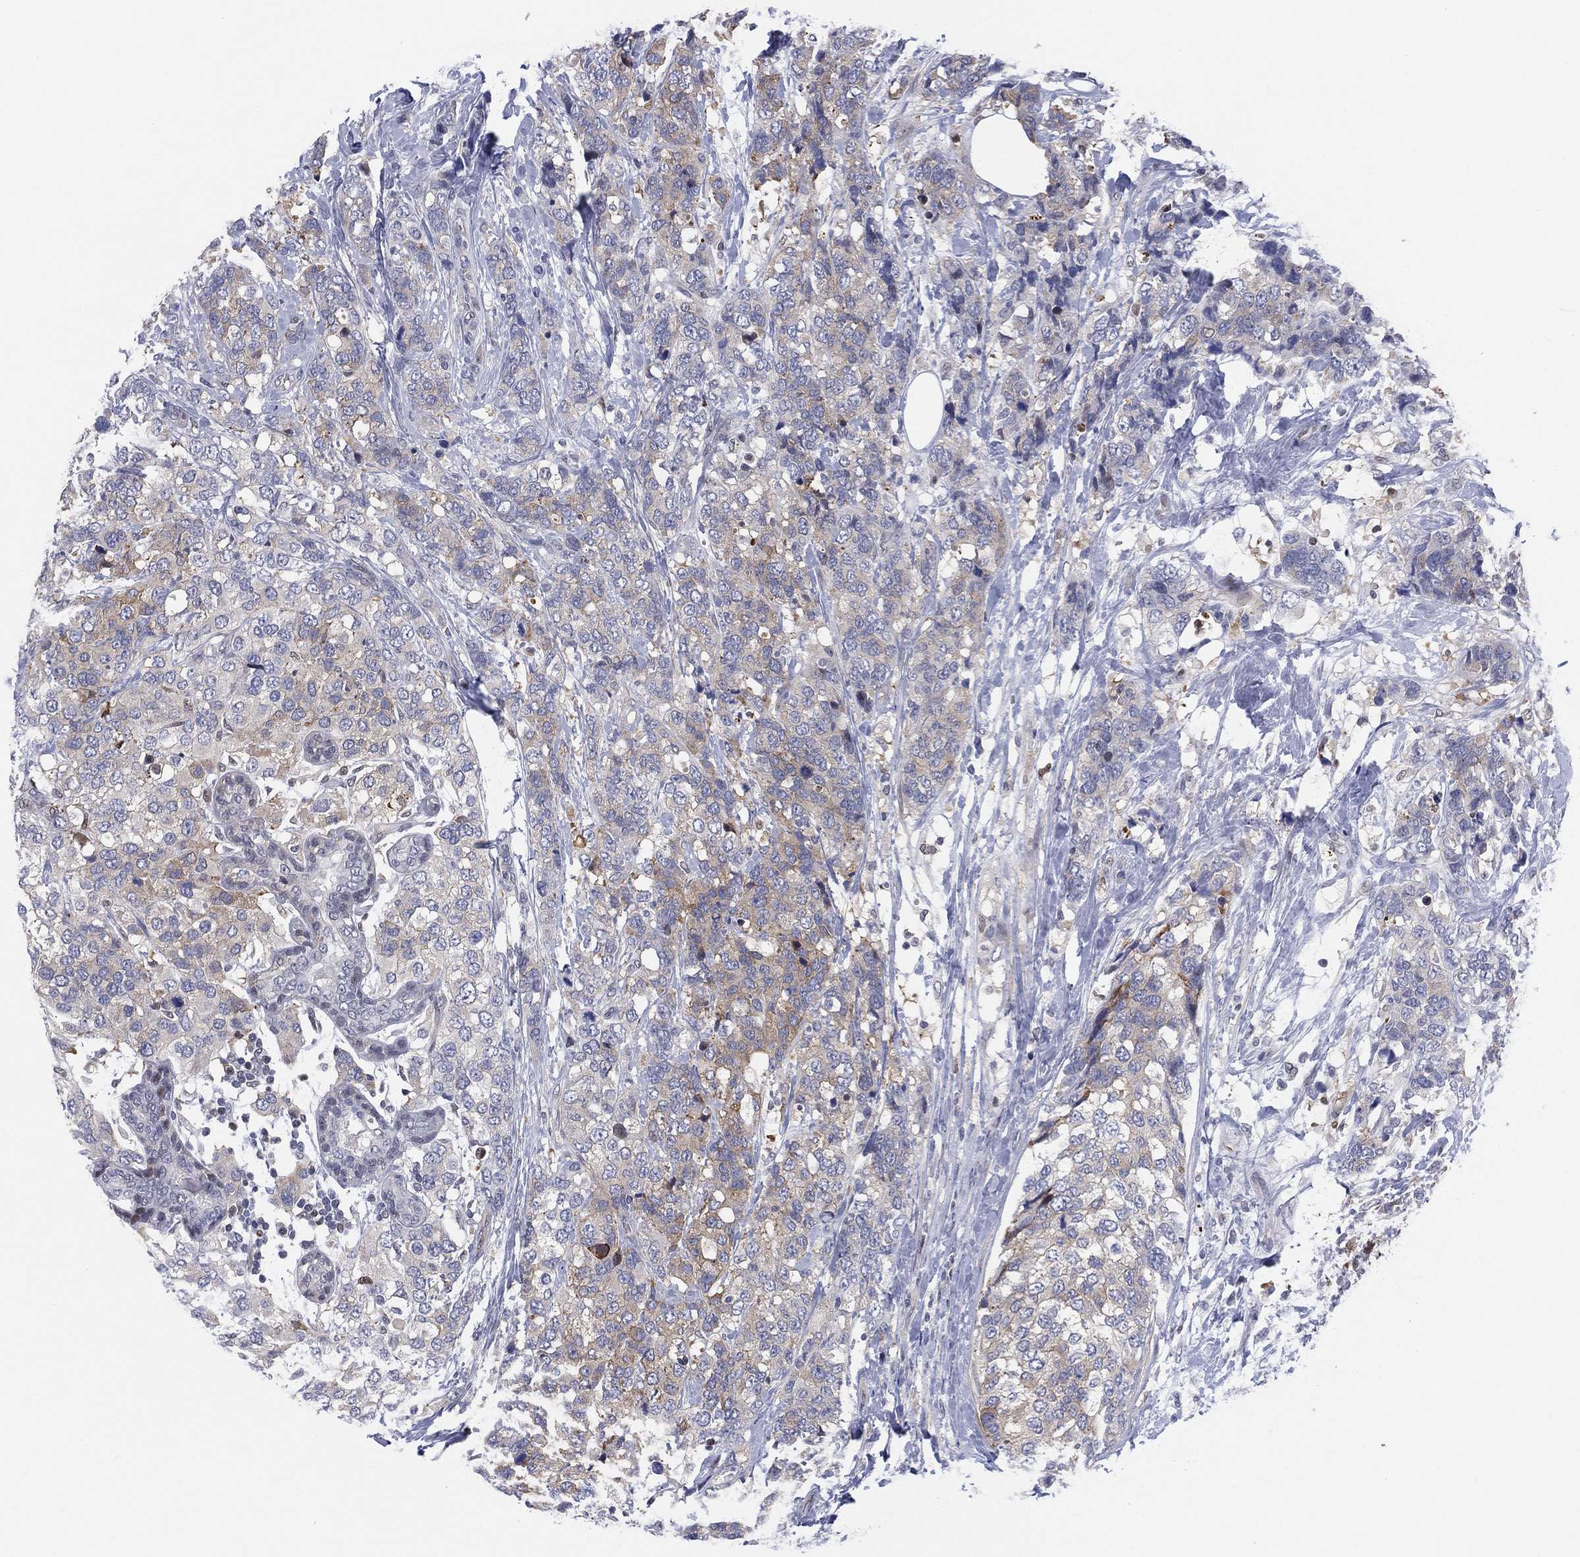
{"staining": {"intensity": "weak", "quantity": "<25%", "location": "cytoplasmic/membranous"}, "tissue": "breast cancer", "cell_type": "Tumor cells", "image_type": "cancer", "snomed": [{"axis": "morphology", "description": "Lobular carcinoma"}, {"axis": "topography", "description": "Breast"}], "caption": "A high-resolution photomicrograph shows immunohistochemistry staining of lobular carcinoma (breast), which exhibits no significant staining in tumor cells.", "gene": "SLC4A4", "patient": {"sex": "female", "age": 59}}